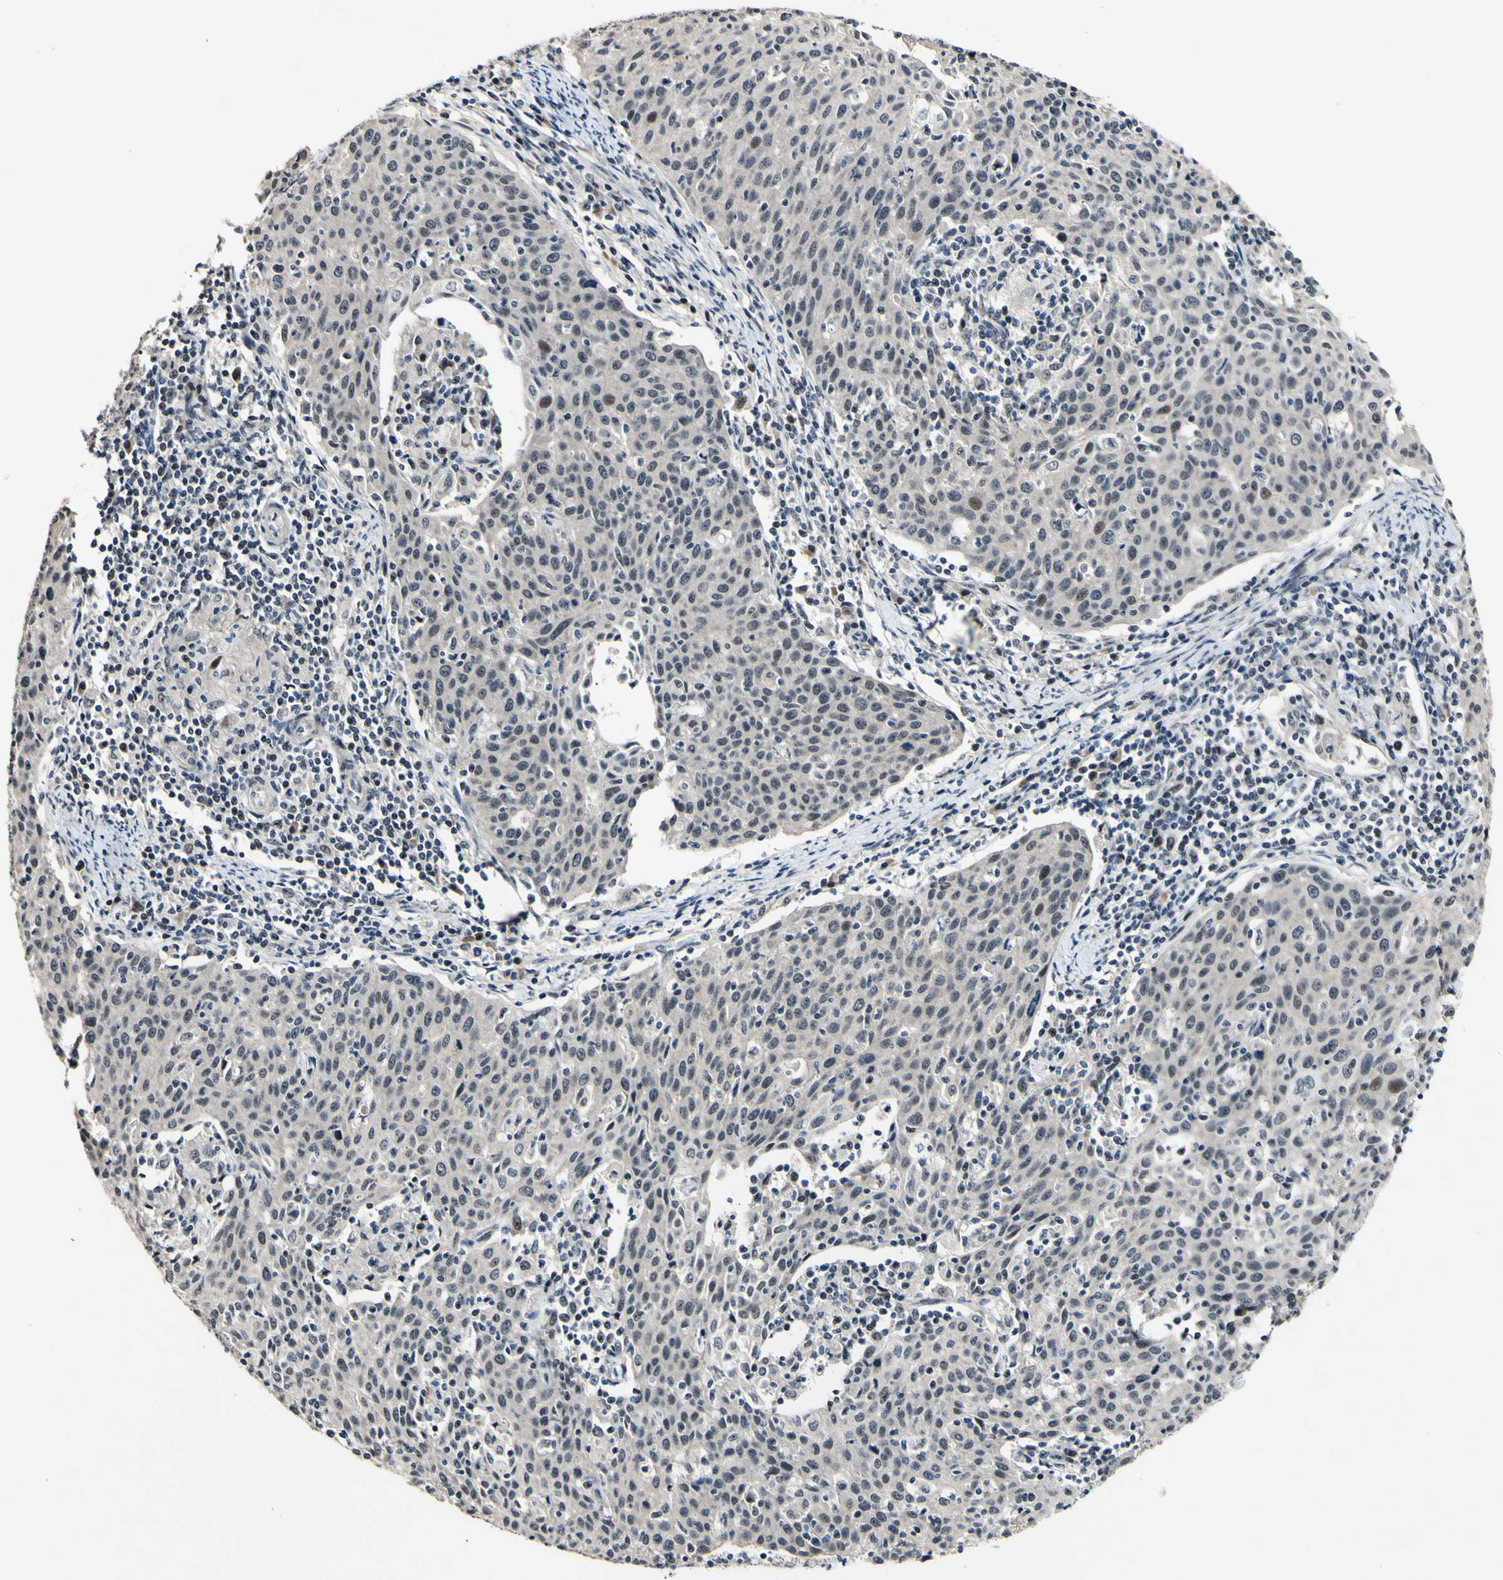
{"staining": {"intensity": "weak", "quantity": ">75%", "location": "cytoplasmic/membranous,nuclear"}, "tissue": "cervical cancer", "cell_type": "Tumor cells", "image_type": "cancer", "snomed": [{"axis": "morphology", "description": "Squamous cell carcinoma, NOS"}, {"axis": "topography", "description": "Cervix"}], "caption": "Protein staining reveals weak cytoplasmic/membranous and nuclear expression in approximately >75% of tumor cells in cervical squamous cell carcinoma.", "gene": "POLR2F", "patient": {"sex": "female", "age": 38}}